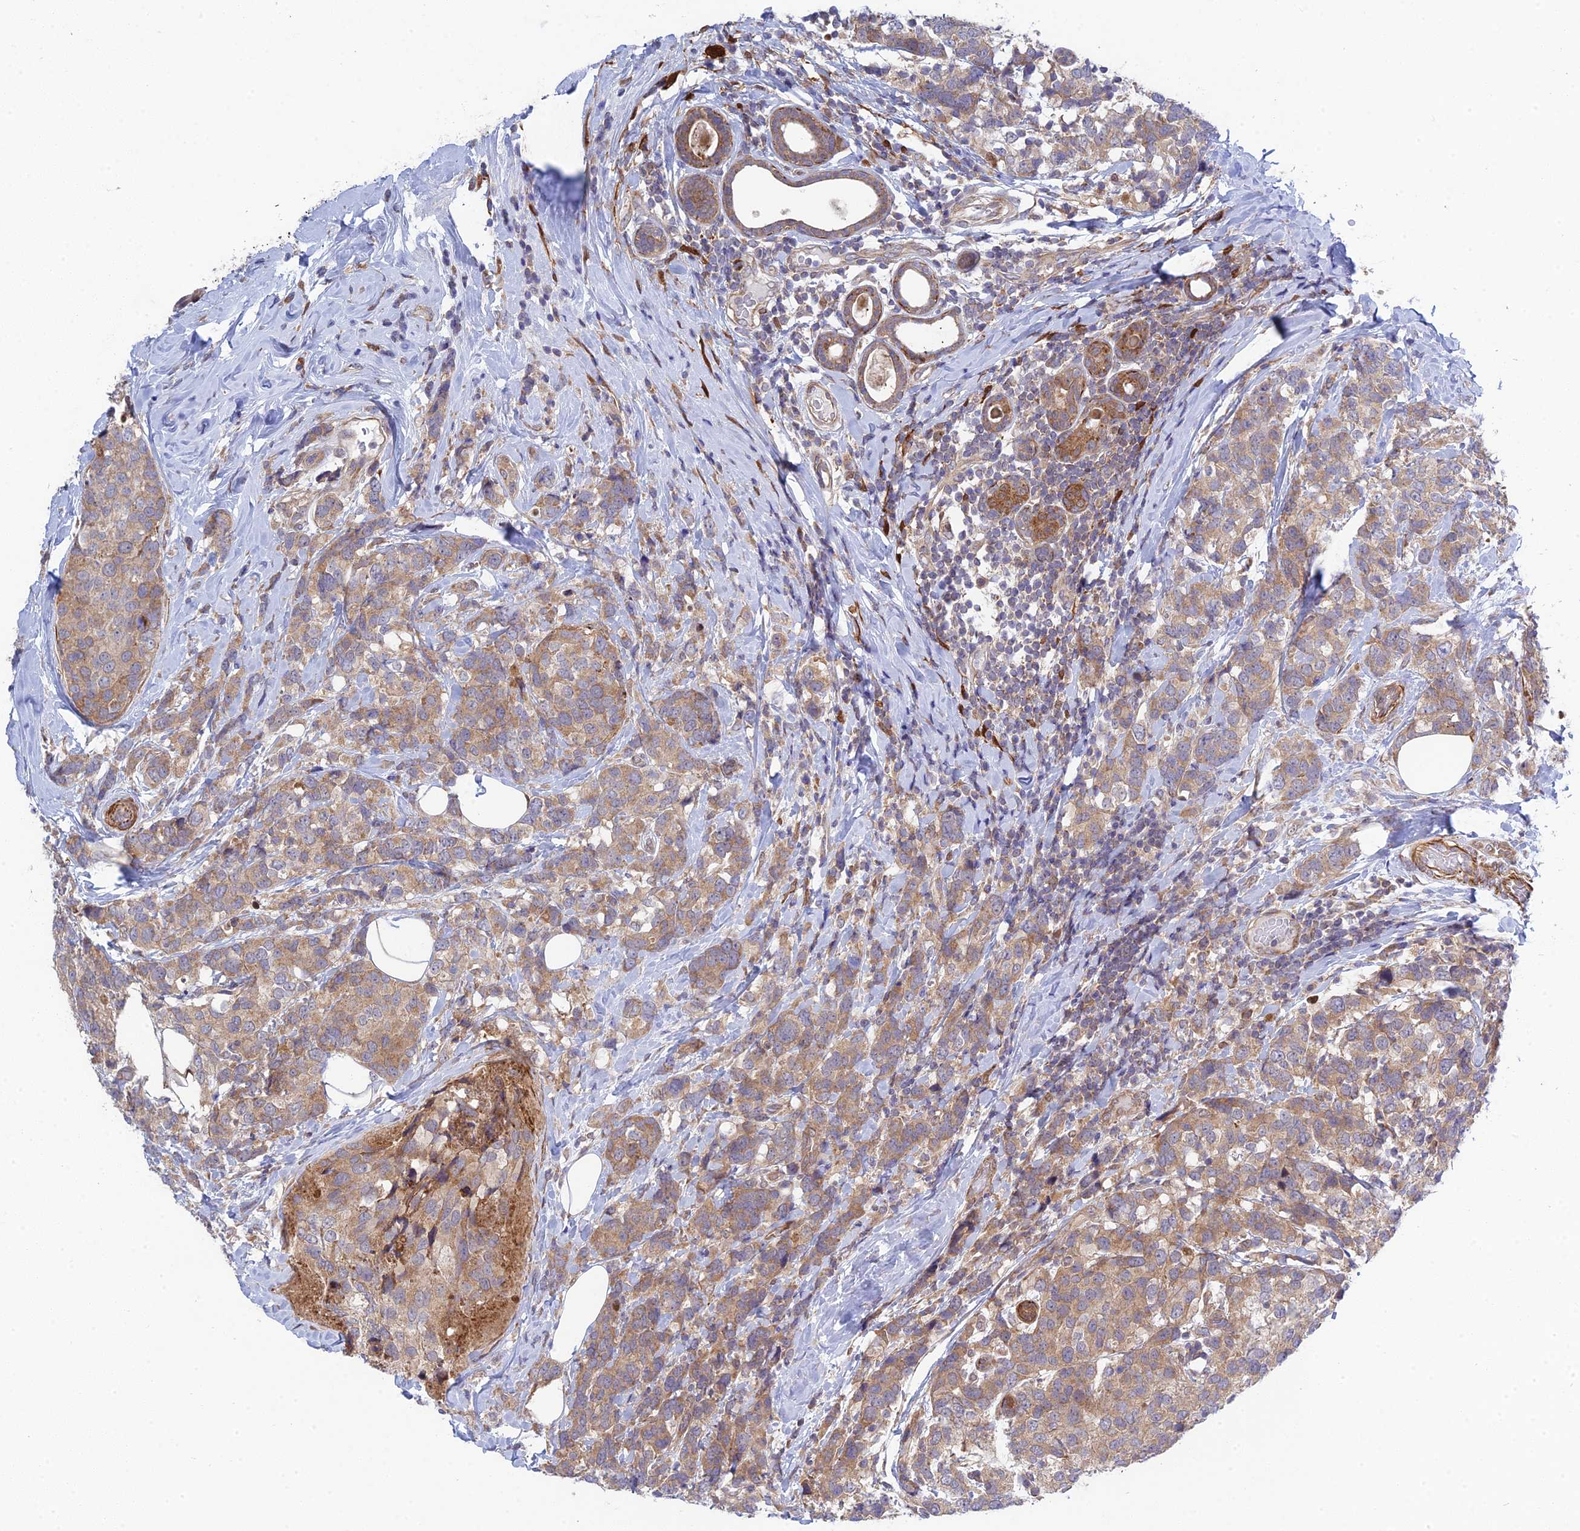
{"staining": {"intensity": "weak", "quantity": ">75%", "location": "cytoplasmic/membranous"}, "tissue": "breast cancer", "cell_type": "Tumor cells", "image_type": "cancer", "snomed": [{"axis": "morphology", "description": "Lobular carcinoma"}, {"axis": "topography", "description": "Breast"}], "caption": "A high-resolution micrograph shows immunohistochemistry (IHC) staining of breast cancer (lobular carcinoma), which reveals weak cytoplasmic/membranous positivity in about >75% of tumor cells. Using DAB (3,3'-diaminobenzidine) (brown) and hematoxylin (blue) stains, captured at high magnification using brightfield microscopy.", "gene": "INCA1", "patient": {"sex": "female", "age": 59}}